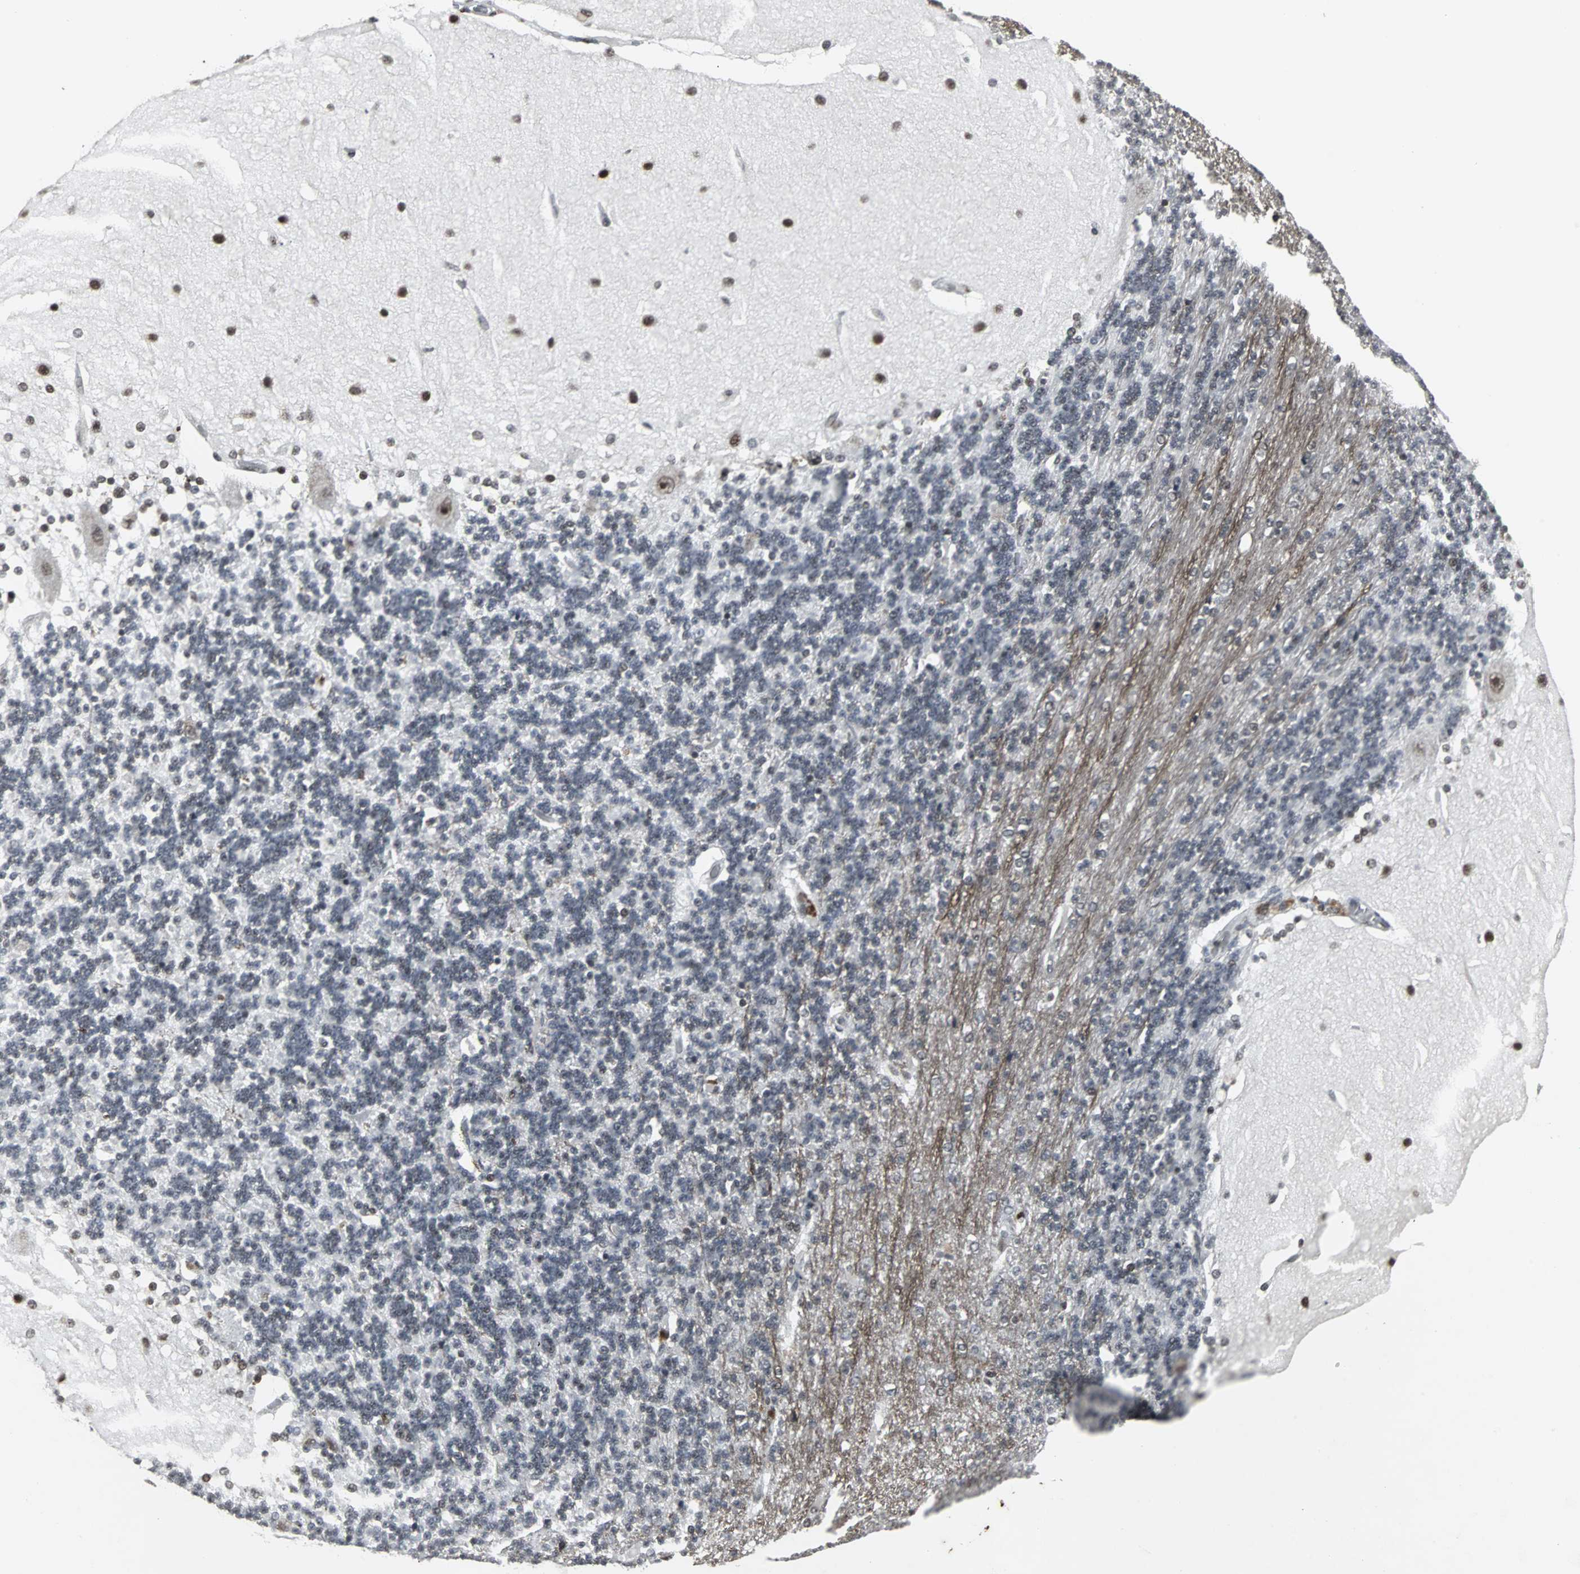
{"staining": {"intensity": "moderate", "quantity": "25%-75%", "location": "nuclear"}, "tissue": "cerebellum", "cell_type": "Cells in granular layer", "image_type": "normal", "snomed": [{"axis": "morphology", "description": "Normal tissue, NOS"}, {"axis": "topography", "description": "Cerebellum"}], "caption": "A medium amount of moderate nuclear expression is identified in about 25%-75% of cells in granular layer in unremarkable cerebellum.", "gene": "PNKP", "patient": {"sex": "female", "age": 54}}